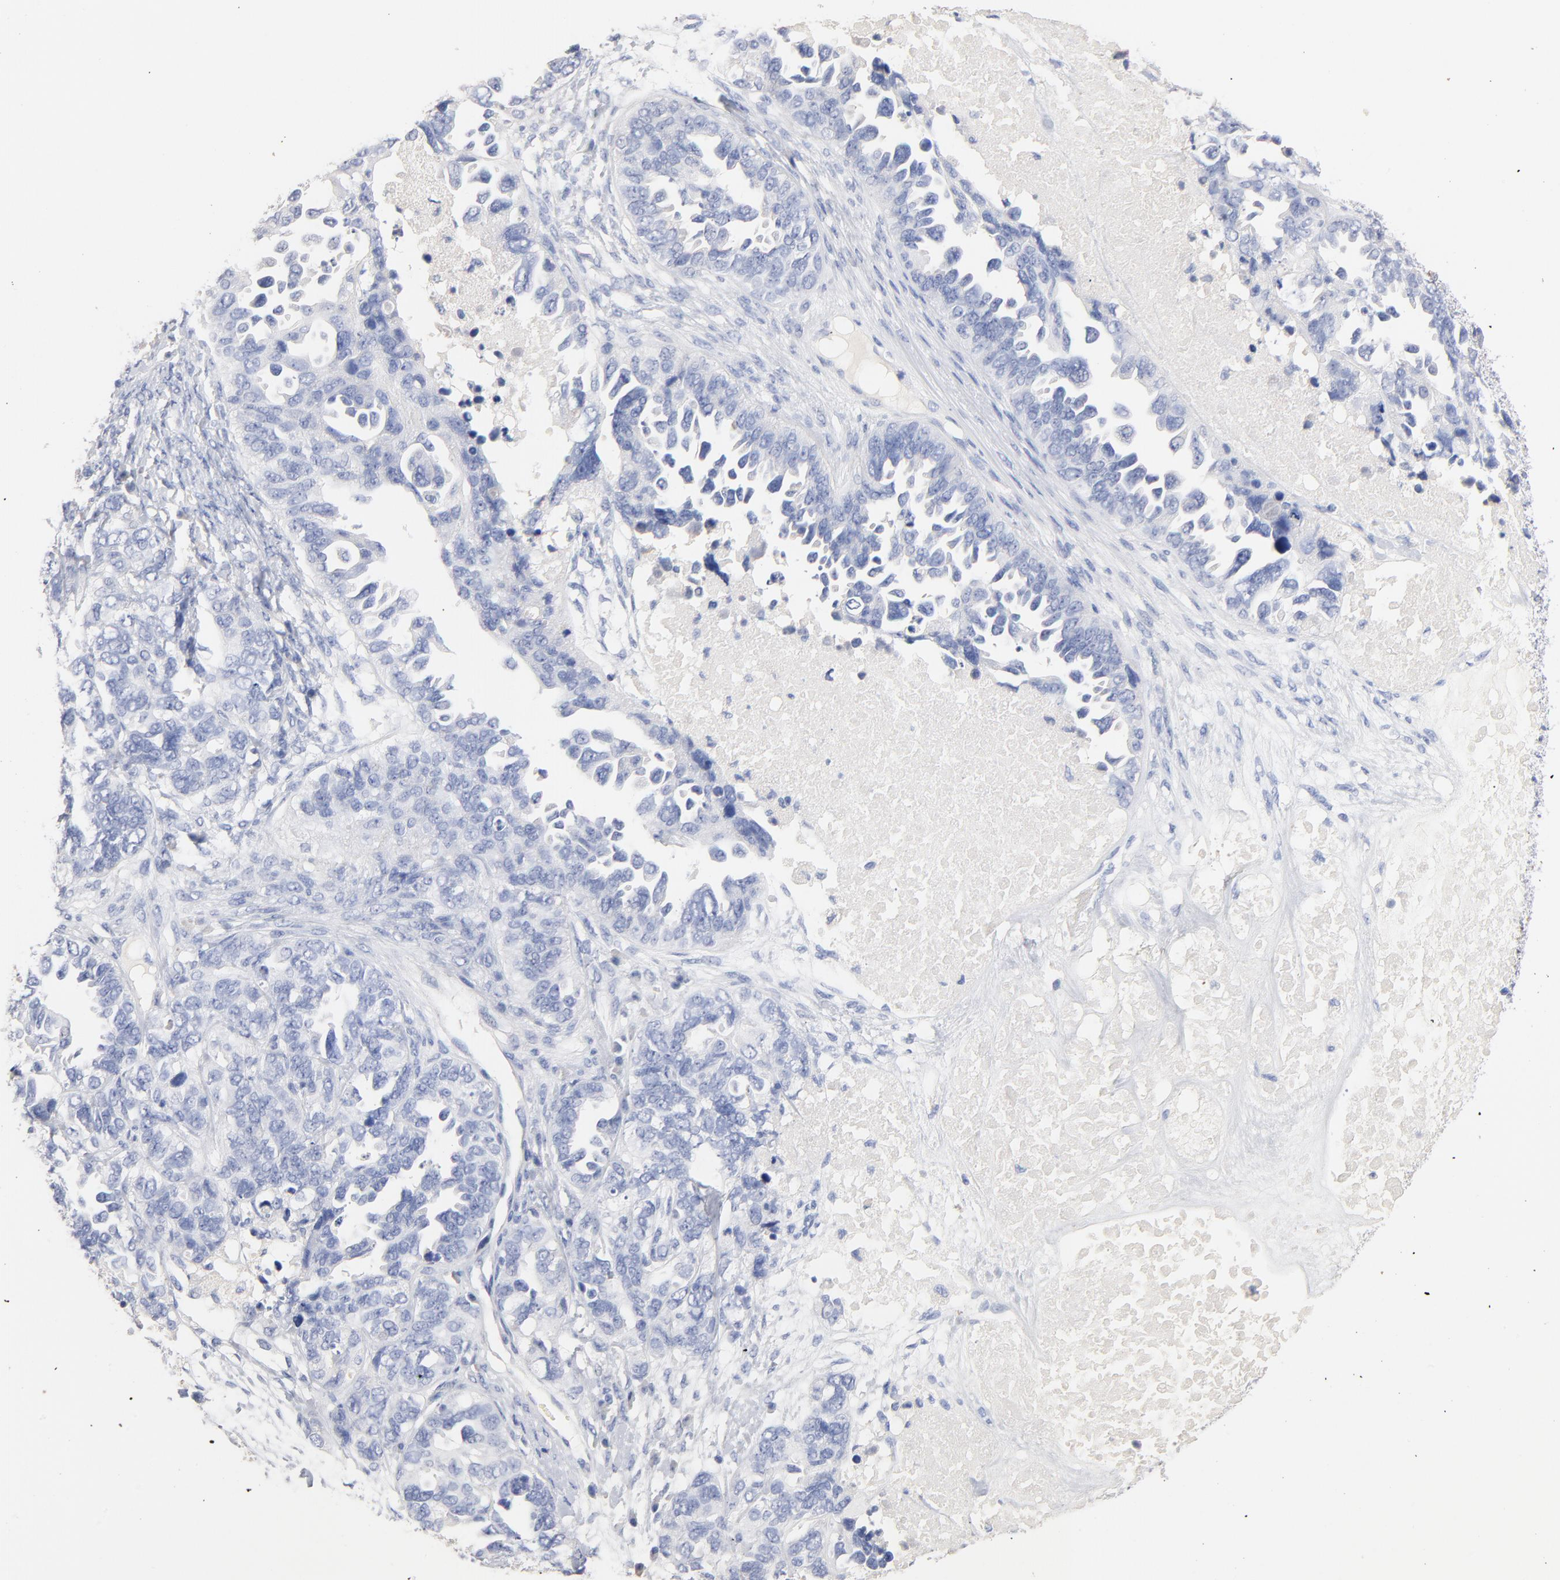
{"staining": {"intensity": "negative", "quantity": "none", "location": "none"}, "tissue": "ovarian cancer", "cell_type": "Tumor cells", "image_type": "cancer", "snomed": [{"axis": "morphology", "description": "Cystadenocarcinoma, serous, NOS"}, {"axis": "topography", "description": "Ovary"}], "caption": "Immunohistochemistry (IHC) of ovarian cancer (serous cystadenocarcinoma) demonstrates no staining in tumor cells.", "gene": "CPS1", "patient": {"sex": "female", "age": 82}}